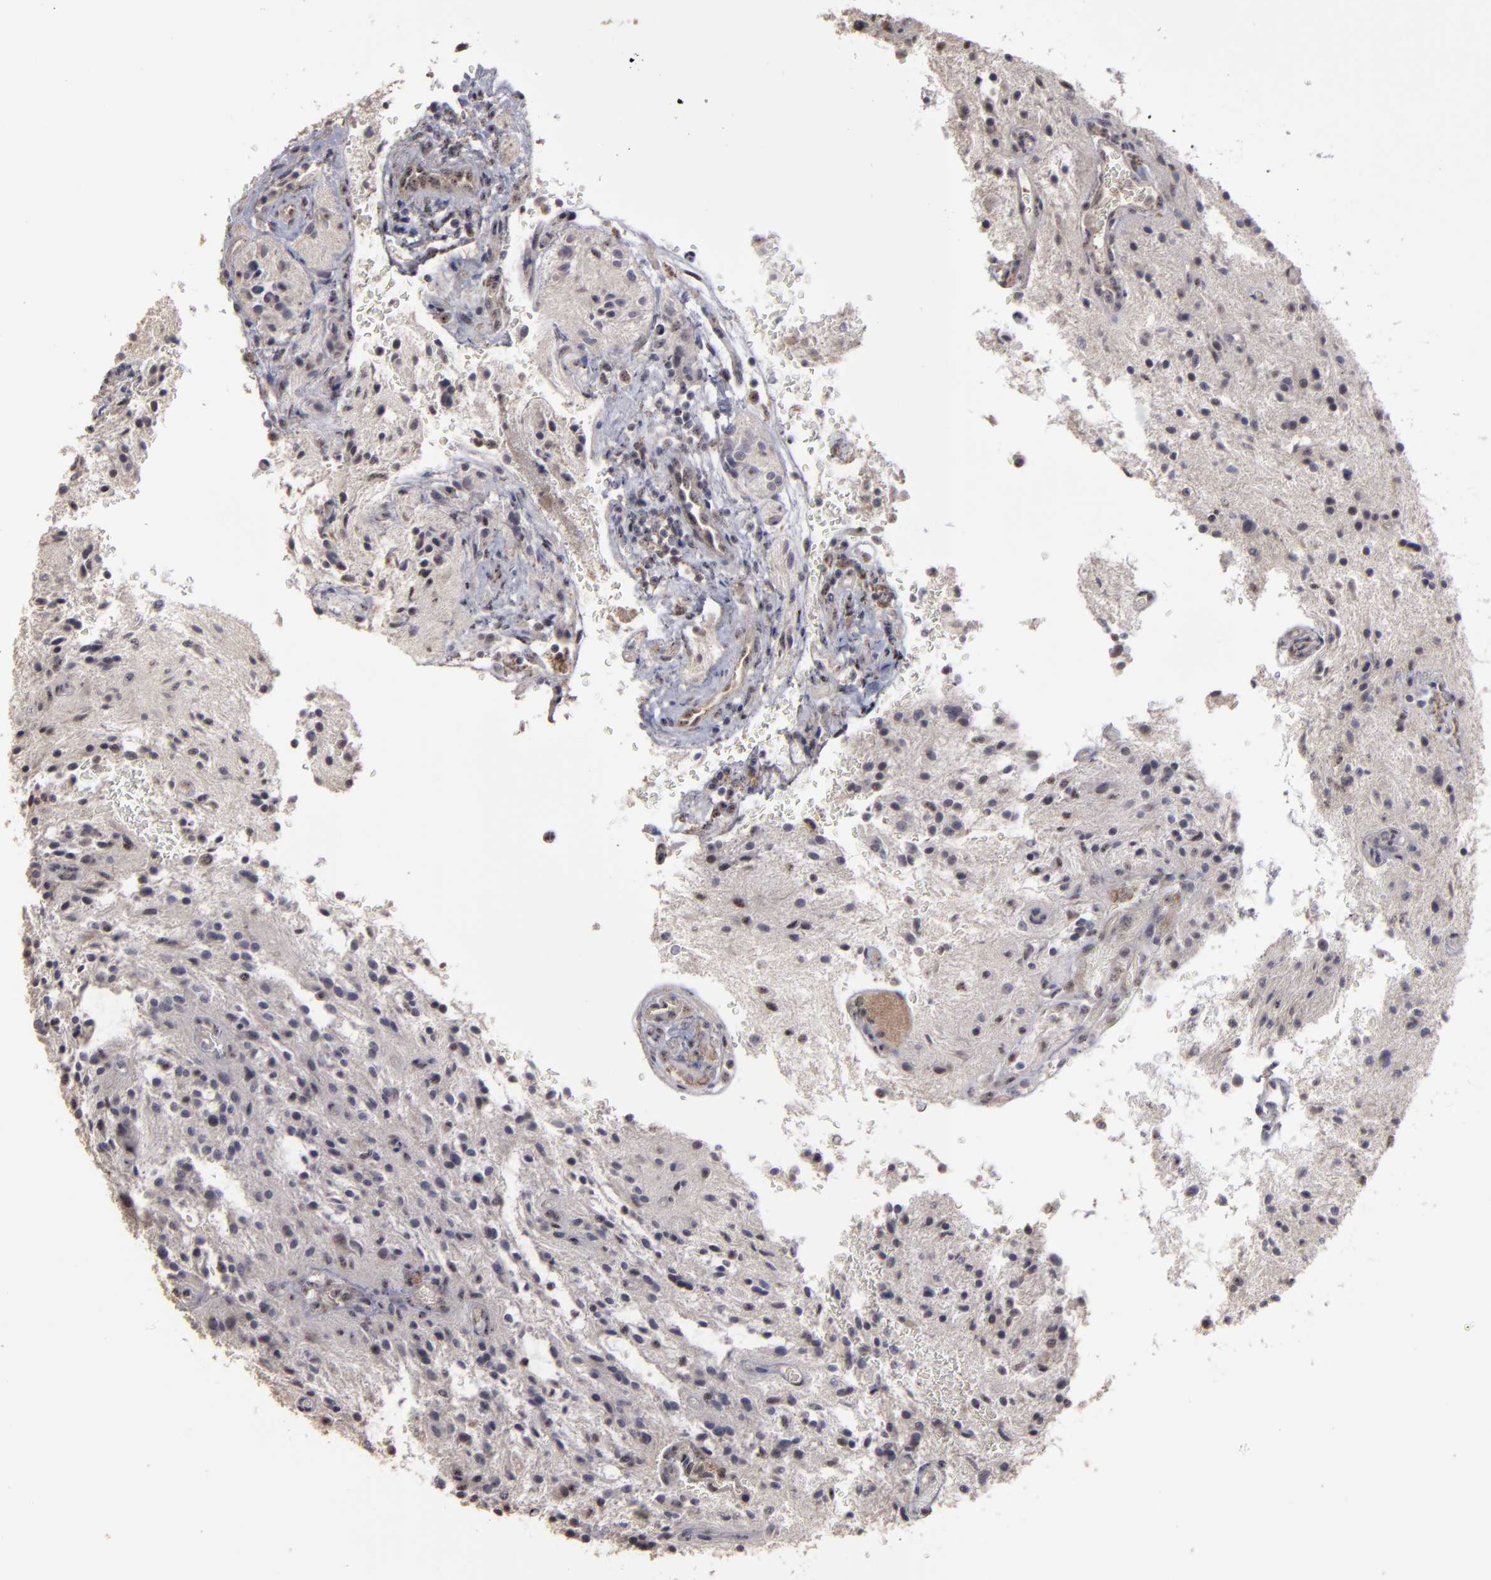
{"staining": {"intensity": "negative", "quantity": "none", "location": "none"}, "tissue": "glioma", "cell_type": "Tumor cells", "image_type": "cancer", "snomed": [{"axis": "morphology", "description": "Glioma, malignant, NOS"}, {"axis": "topography", "description": "Cerebellum"}], "caption": "Tumor cells are negative for brown protein staining in glioma.", "gene": "CD55", "patient": {"sex": "female", "age": 10}}